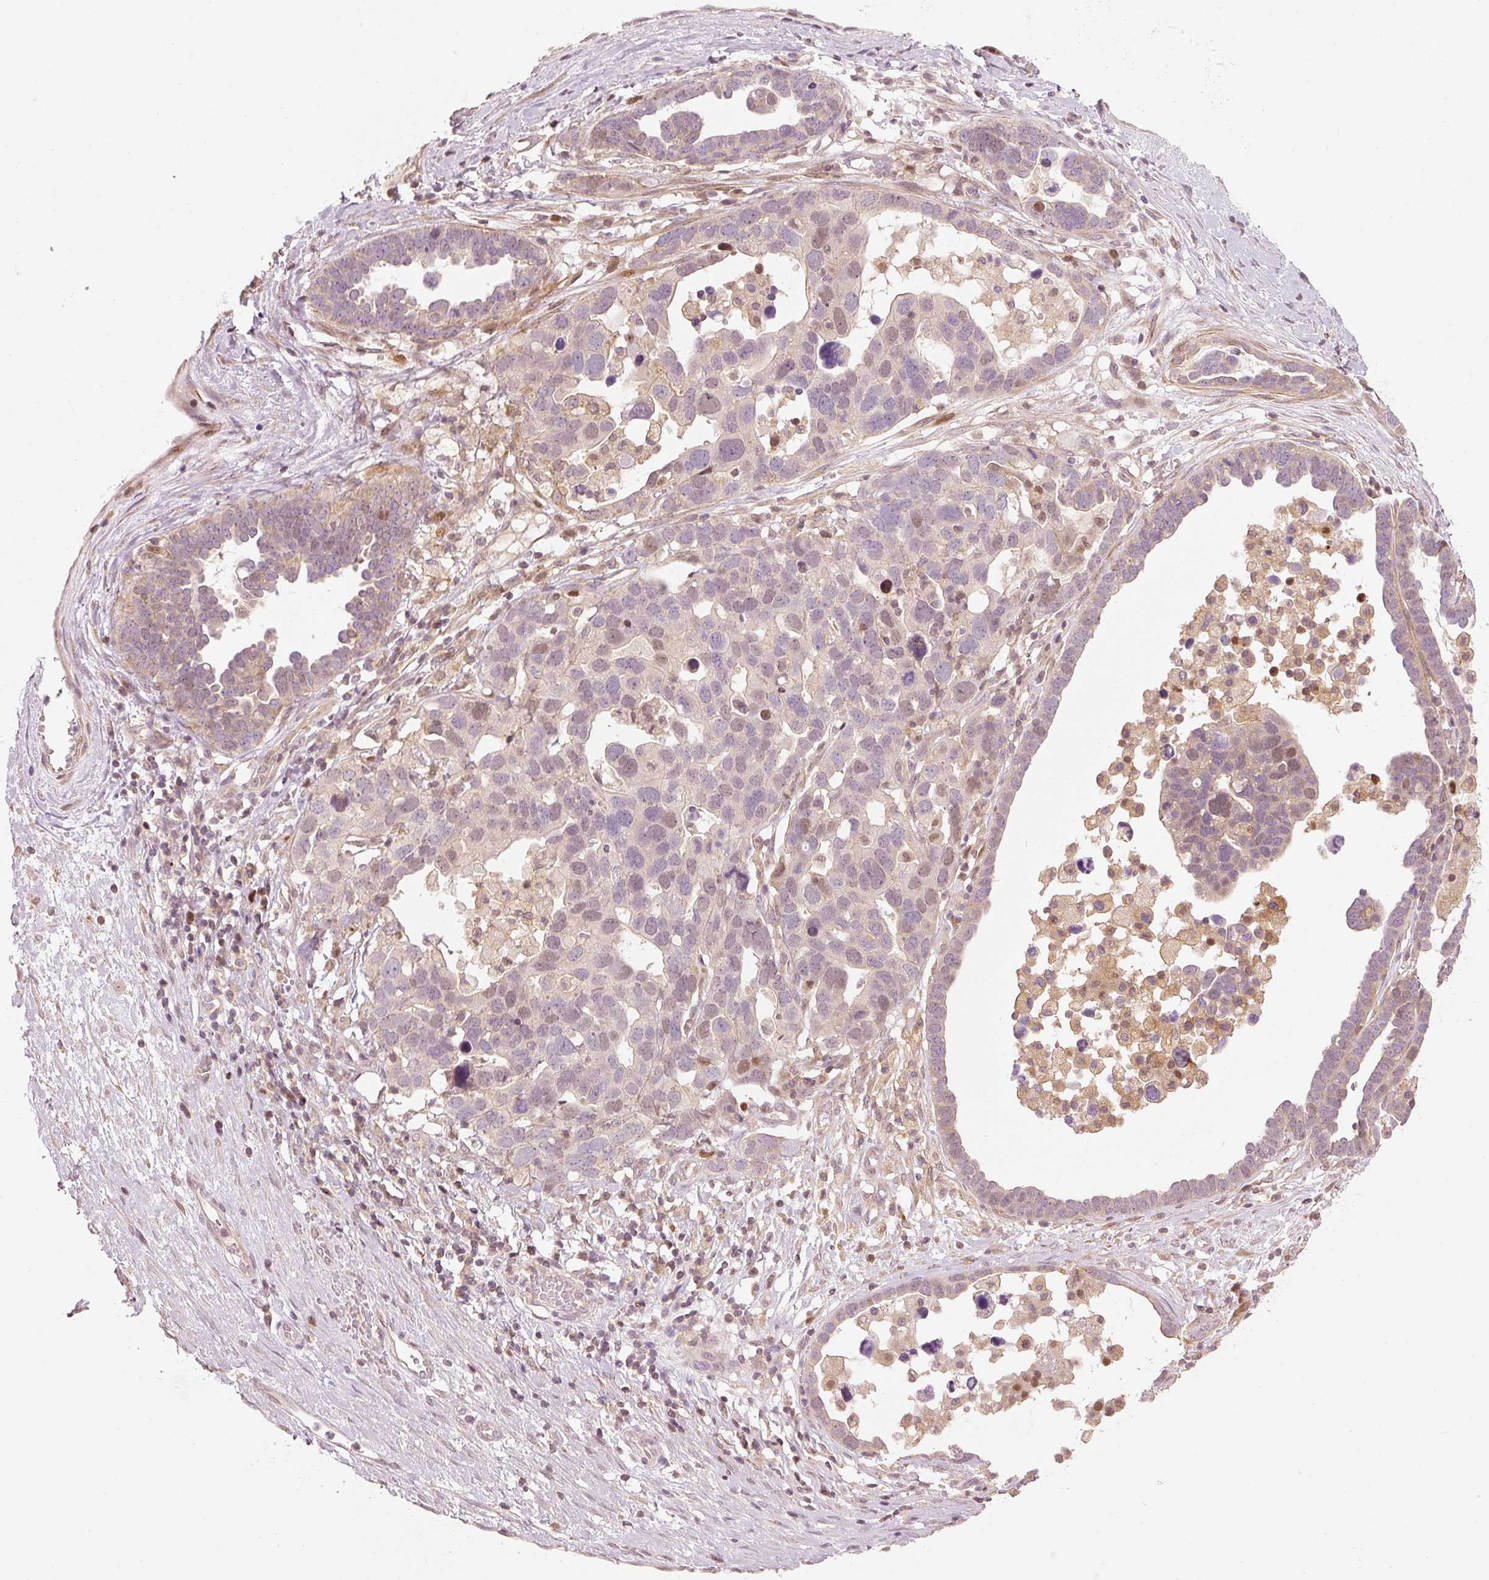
{"staining": {"intensity": "weak", "quantity": "<25%", "location": "nuclear"}, "tissue": "ovarian cancer", "cell_type": "Tumor cells", "image_type": "cancer", "snomed": [{"axis": "morphology", "description": "Cystadenocarcinoma, serous, NOS"}, {"axis": "topography", "description": "Ovary"}], "caption": "IHC photomicrograph of human ovarian cancer (serous cystadenocarcinoma) stained for a protein (brown), which reveals no staining in tumor cells. (DAB (3,3'-diaminobenzidine) IHC with hematoxylin counter stain).", "gene": "TREX2", "patient": {"sex": "female", "age": 54}}